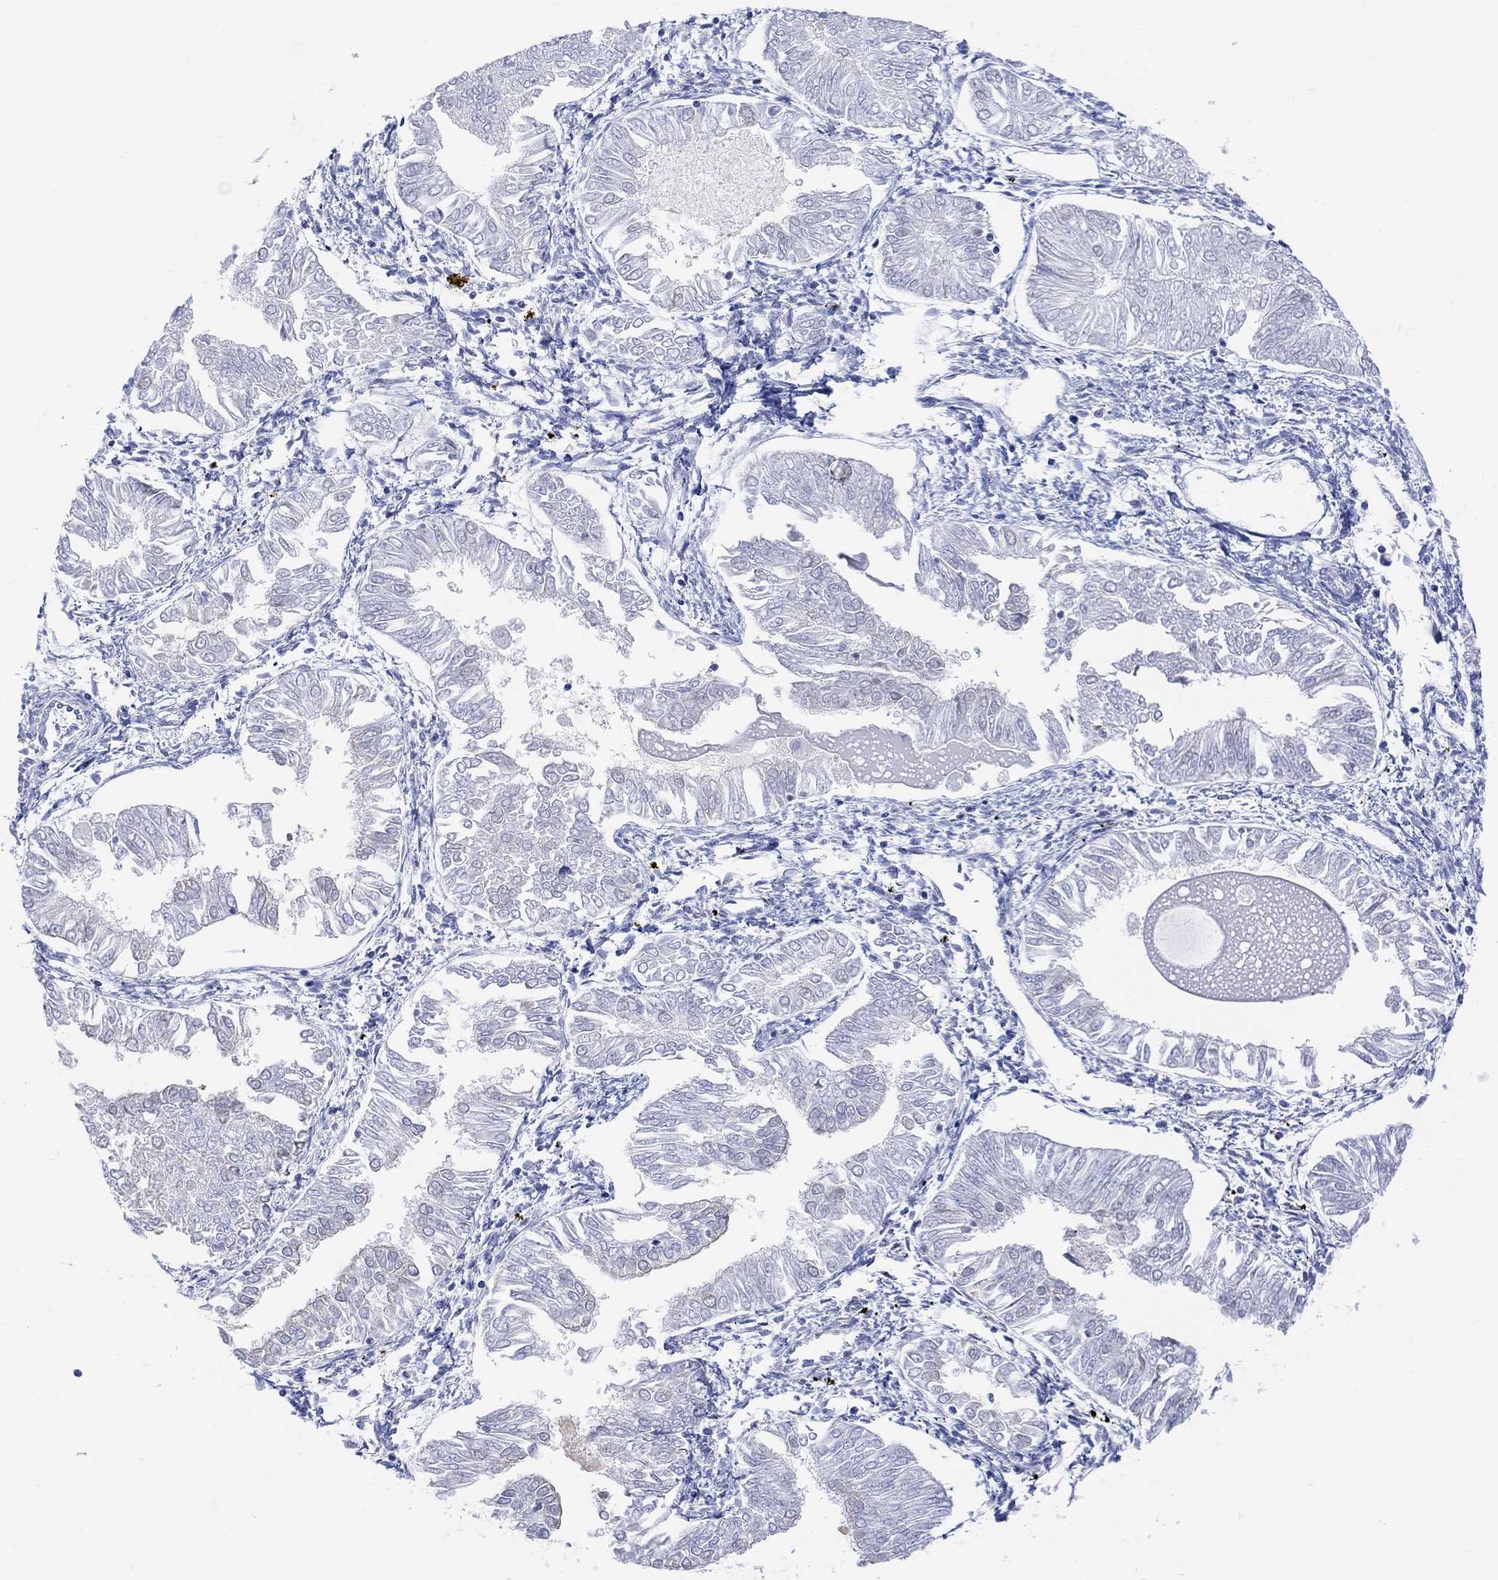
{"staining": {"intensity": "negative", "quantity": "none", "location": "none"}, "tissue": "endometrial cancer", "cell_type": "Tumor cells", "image_type": "cancer", "snomed": [{"axis": "morphology", "description": "Adenocarcinoma, NOS"}, {"axis": "topography", "description": "Endometrium"}], "caption": "Endometrial cancer was stained to show a protein in brown. There is no significant expression in tumor cells. The staining was performed using DAB to visualize the protein expression in brown, while the nuclei were stained in blue with hematoxylin (Magnification: 20x).", "gene": "SYT12", "patient": {"sex": "female", "age": 53}}